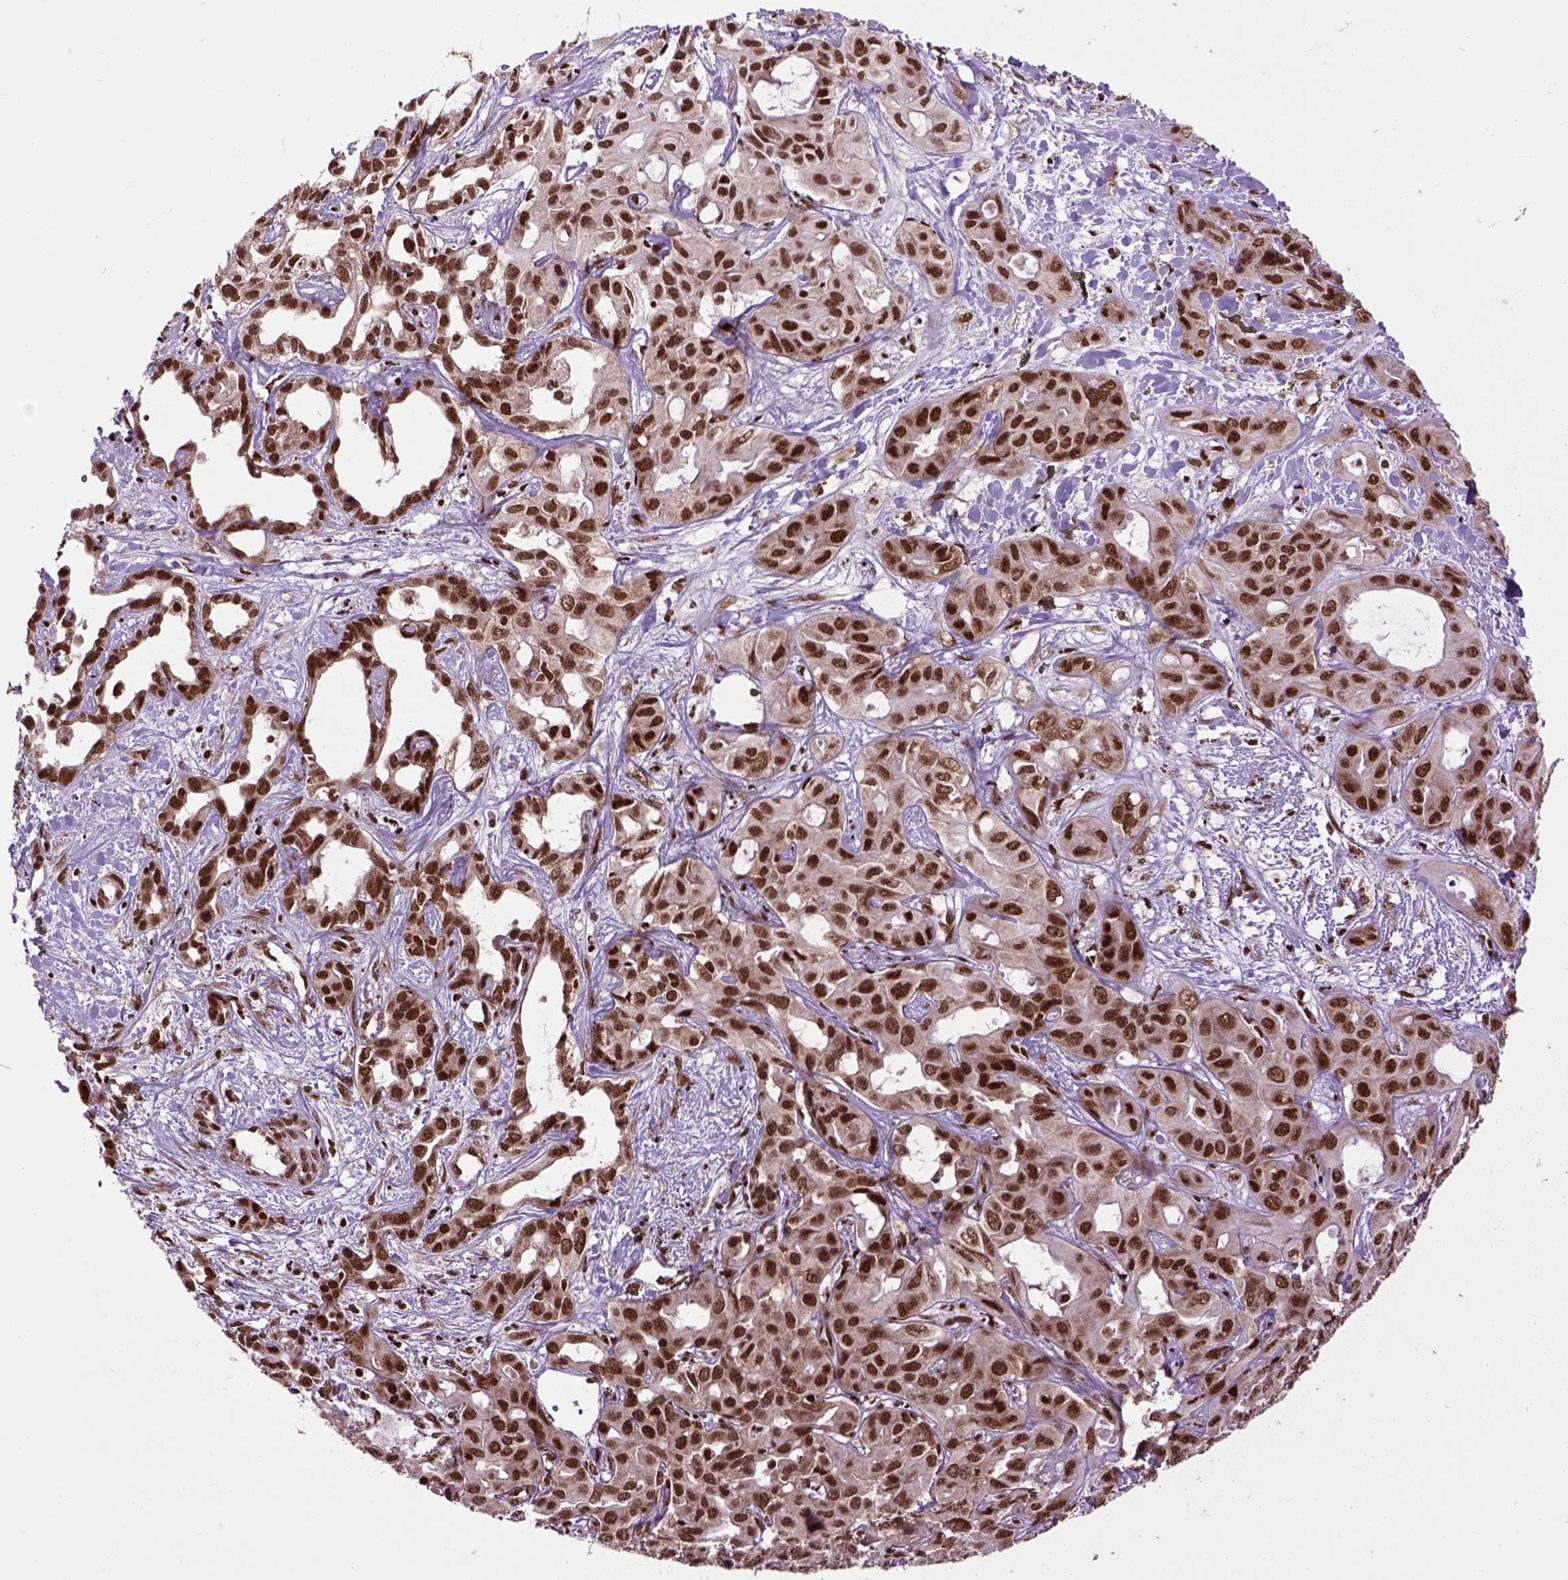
{"staining": {"intensity": "strong", "quantity": ">75%", "location": "nuclear"}, "tissue": "liver cancer", "cell_type": "Tumor cells", "image_type": "cancer", "snomed": [{"axis": "morphology", "description": "Cholangiocarcinoma"}, {"axis": "topography", "description": "Liver"}], "caption": "DAB (3,3'-diaminobenzidine) immunohistochemical staining of cholangiocarcinoma (liver) demonstrates strong nuclear protein positivity in approximately >75% of tumor cells.", "gene": "CELF1", "patient": {"sex": "female", "age": 60}}